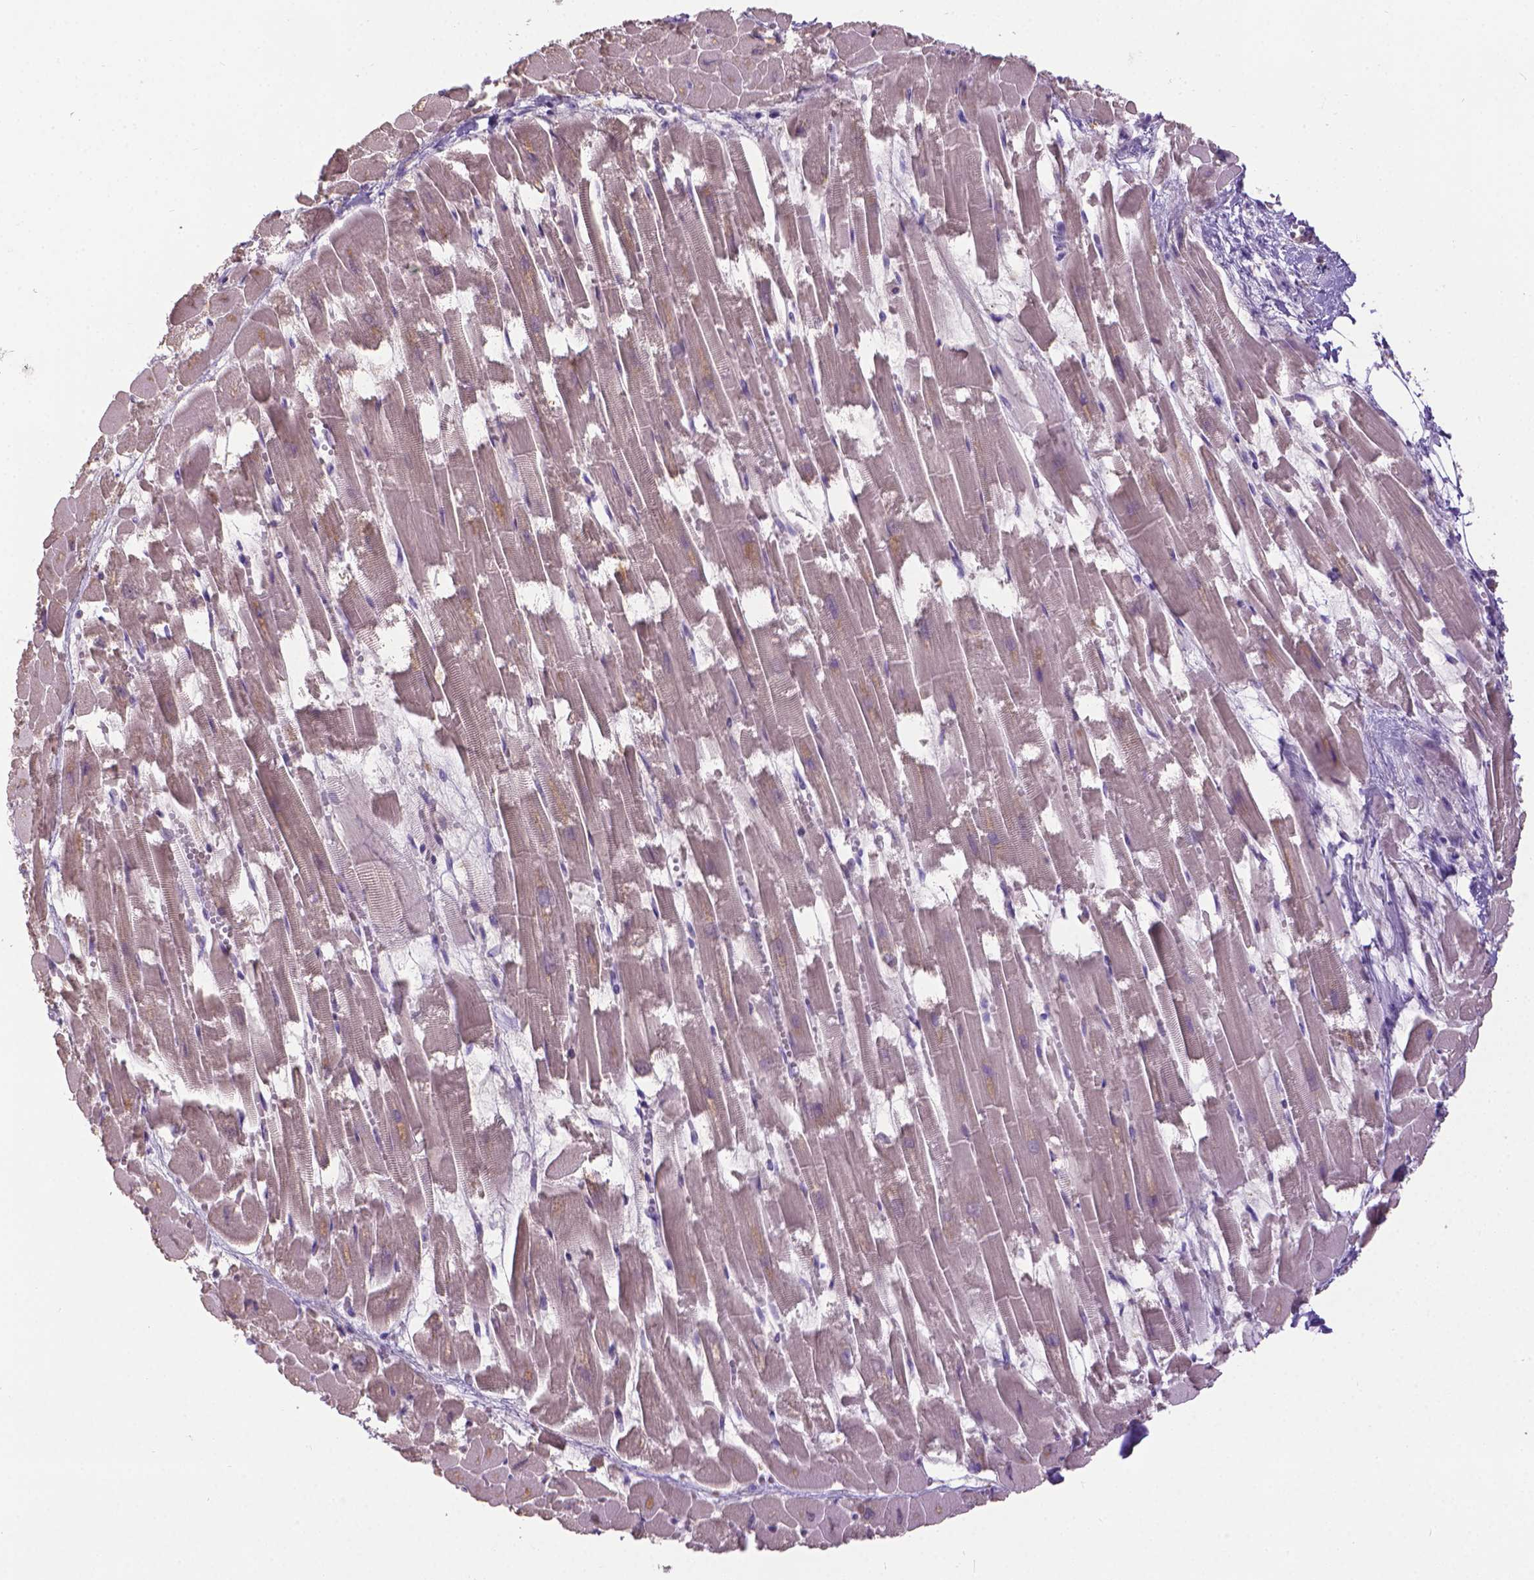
{"staining": {"intensity": "weak", "quantity": "25%-75%", "location": "cytoplasmic/membranous"}, "tissue": "heart muscle", "cell_type": "Cardiomyocytes", "image_type": "normal", "snomed": [{"axis": "morphology", "description": "Normal tissue, NOS"}, {"axis": "topography", "description": "Heart"}], "caption": "The image shows staining of normal heart muscle, revealing weak cytoplasmic/membranous protein staining (brown color) within cardiomyocytes.", "gene": "SPAG6", "patient": {"sex": "female", "age": 52}}